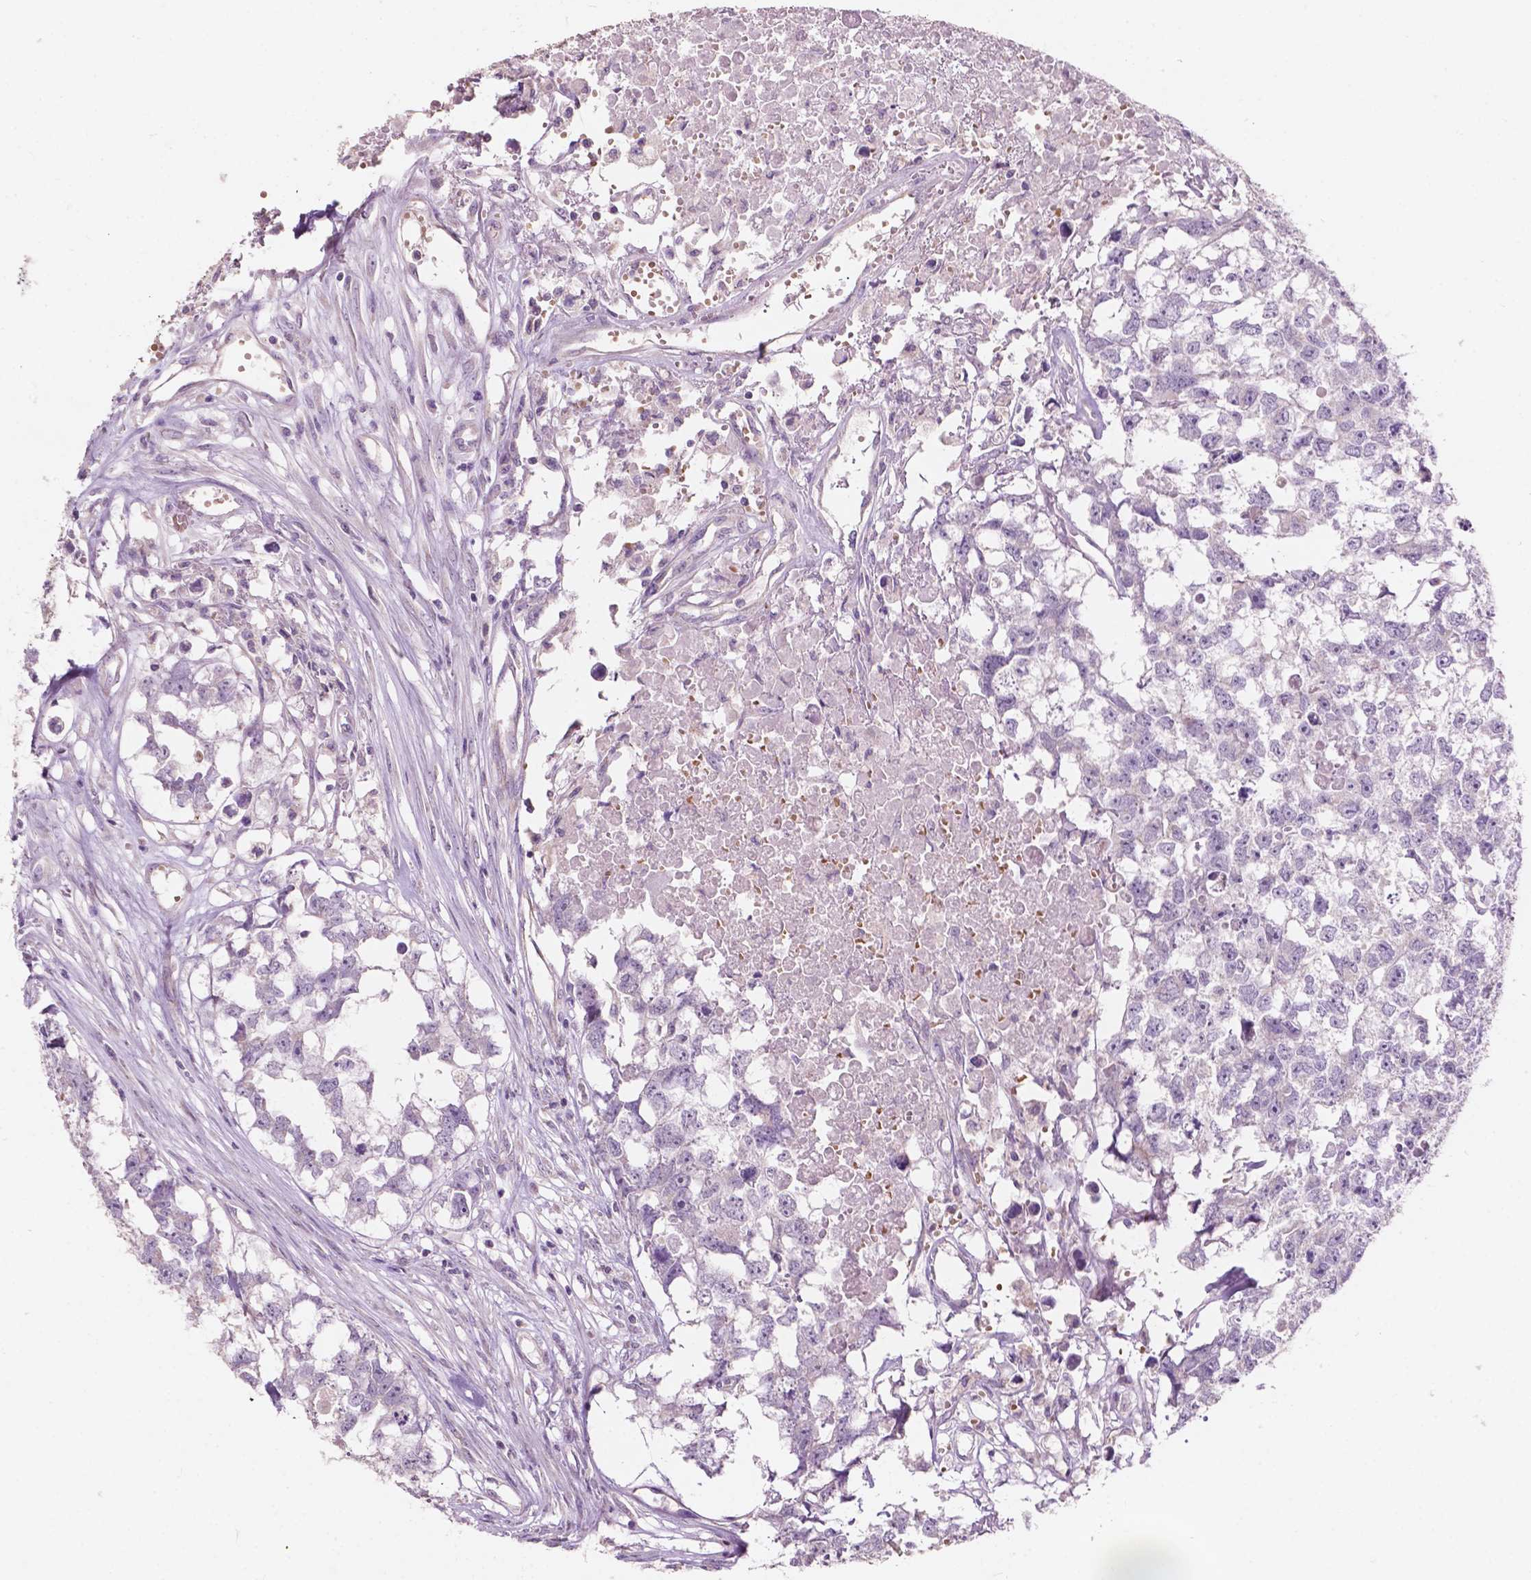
{"staining": {"intensity": "negative", "quantity": "none", "location": "none"}, "tissue": "testis cancer", "cell_type": "Tumor cells", "image_type": "cancer", "snomed": [{"axis": "morphology", "description": "Carcinoma, Embryonal, NOS"}, {"axis": "morphology", "description": "Teratoma, malignant, NOS"}, {"axis": "topography", "description": "Testis"}], "caption": "Malignant teratoma (testis) stained for a protein using immunohistochemistry displays no positivity tumor cells.", "gene": "NDUFS1", "patient": {"sex": "male", "age": 44}}